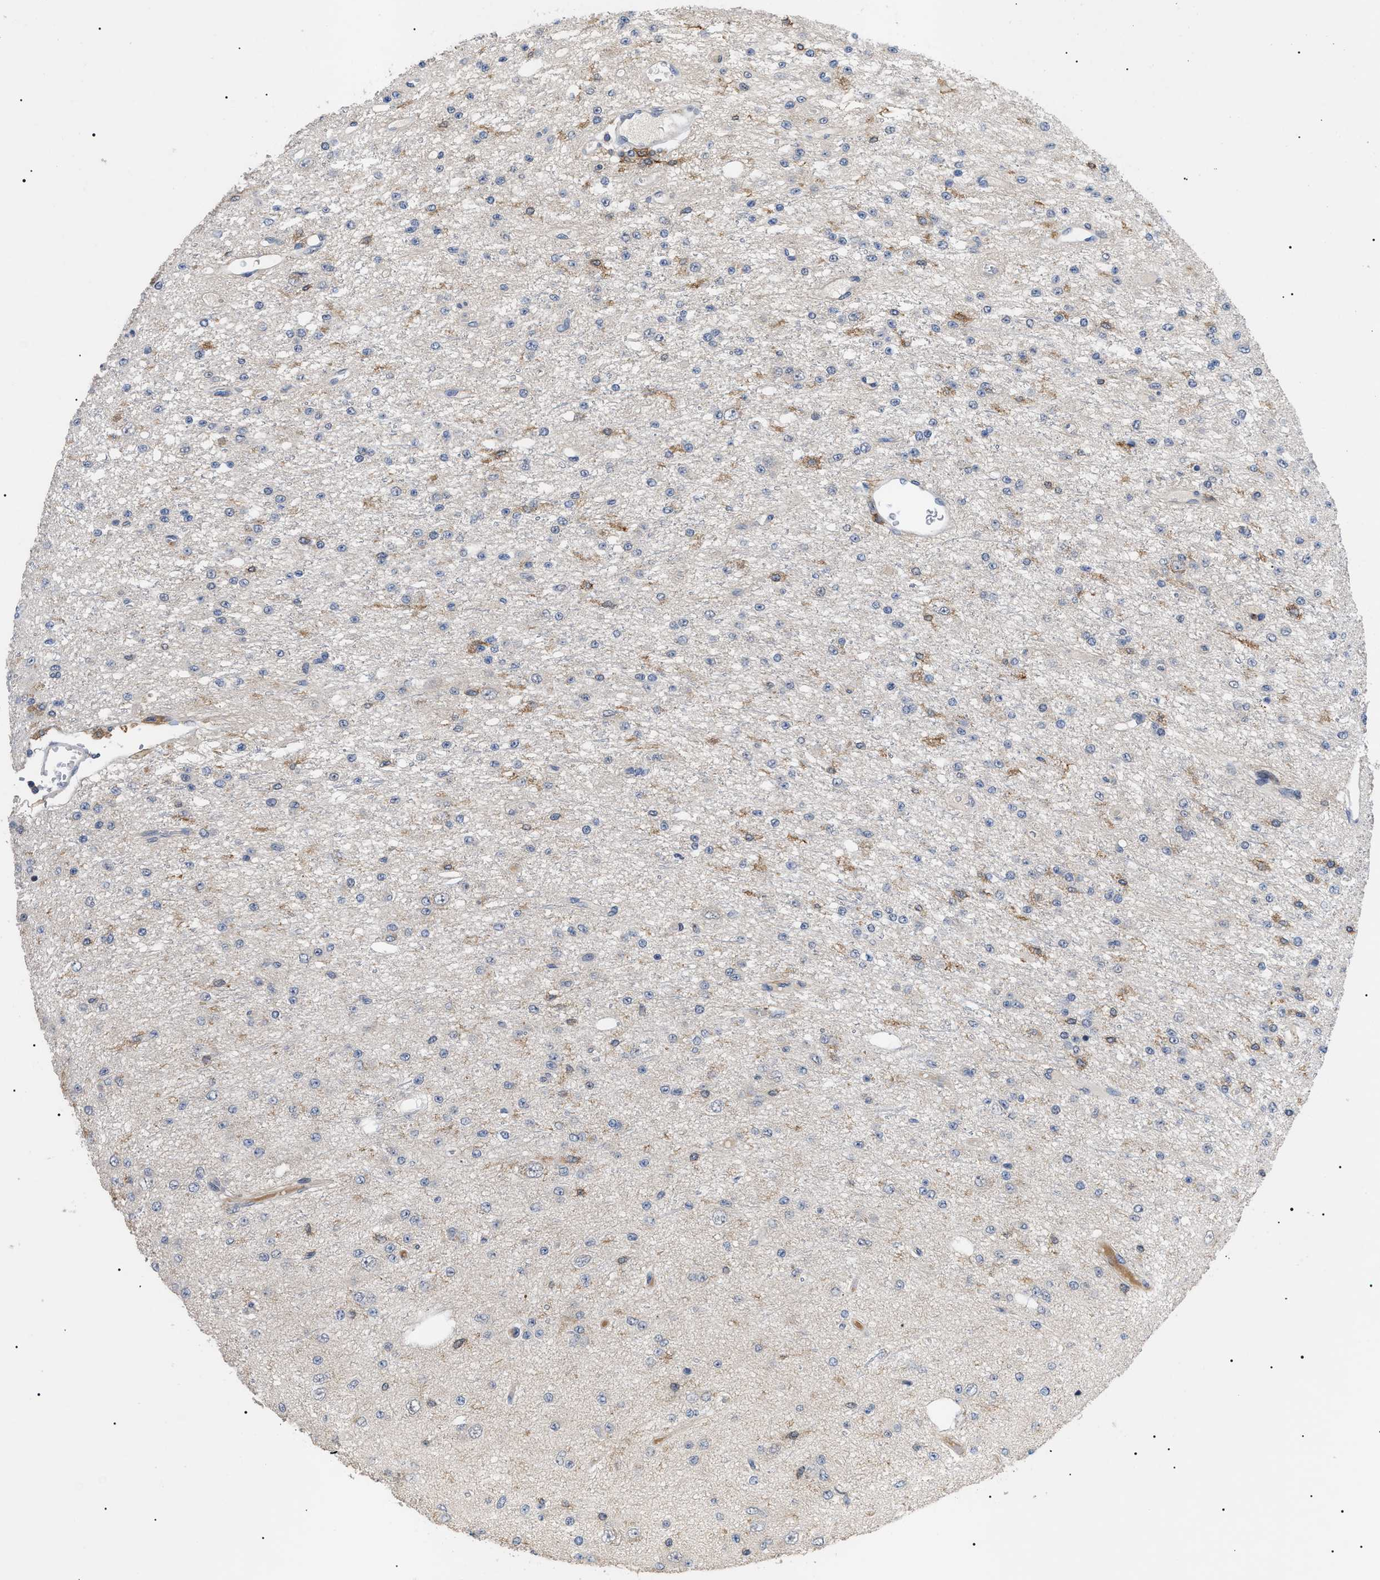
{"staining": {"intensity": "weak", "quantity": "<25%", "location": "cytoplasmic/membranous"}, "tissue": "glioma", "cell_type": "Tumor cells", "image_type": "cancer", "snomed": [{"axis": "morphology", "description": "Glioma, malignant, Low grade"}, {"axis": "topography", "description": "Brain"}], "caption": "Immunohistochemistry image of neoplastic tissue: human low-grade glioma (malignant) stained with DAB (3,3'-diaminobenzidine) reveals no significant protein expression in tumor cells. (DAB immunohistochemistry with hematoxylin counter stain).", "gene": "CD300A", "patient": {"sex": "male", "age": 38}}